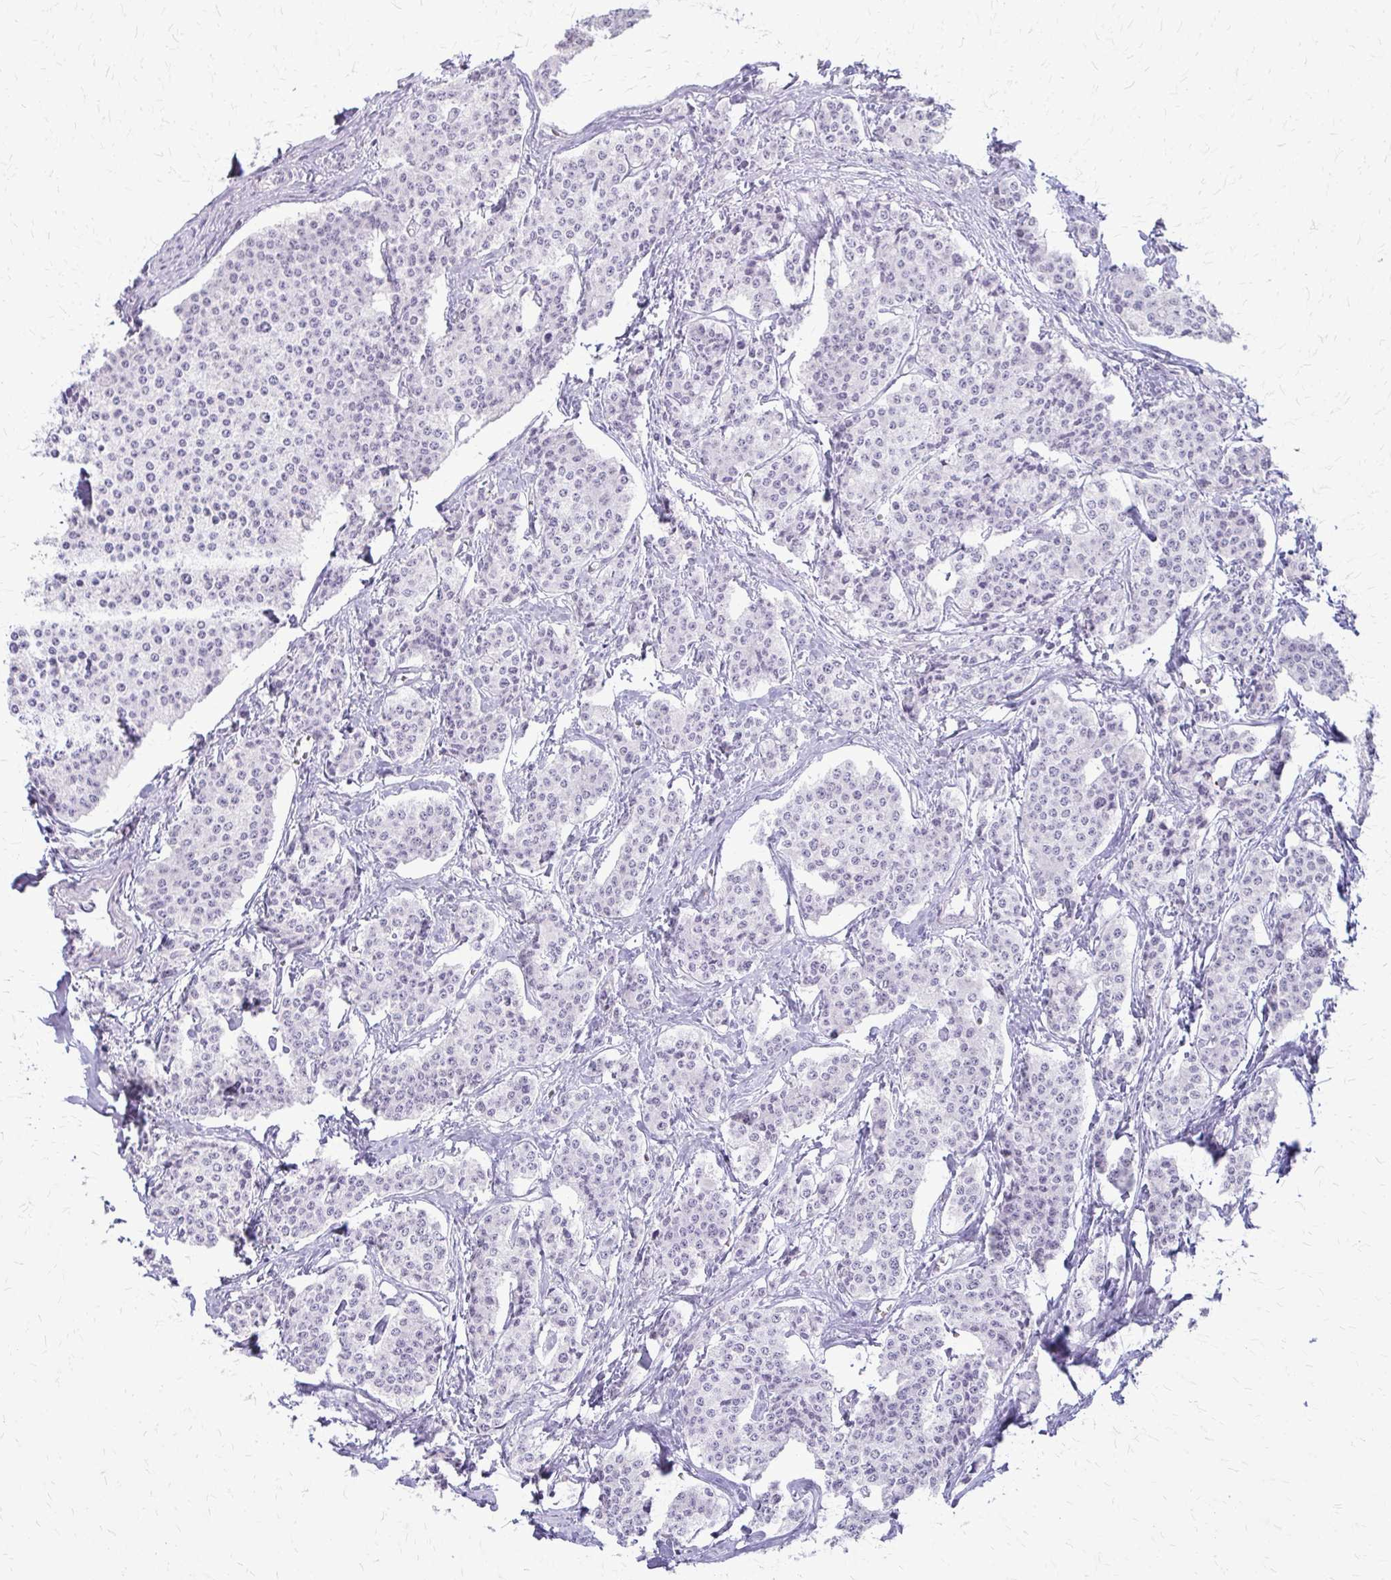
{"staining": {"intensity": "negative", "quantity": "none", "location": "none"}, "tissue": "carcinoid", "cell_type": "Tumor cells", "image_type": "cancer", "snomed": [{"axis": "morphology", "description": "Carcinoid, malignant, NOS"}, {"axis": "topography", "description": "Small intestine"}], "caption": "DAB immunohistochemical staining of carcinoid exhibits no significant positivity in tumor cells.", "gene": "KRT5", "patient": {"sex": "female", "age": 64}}